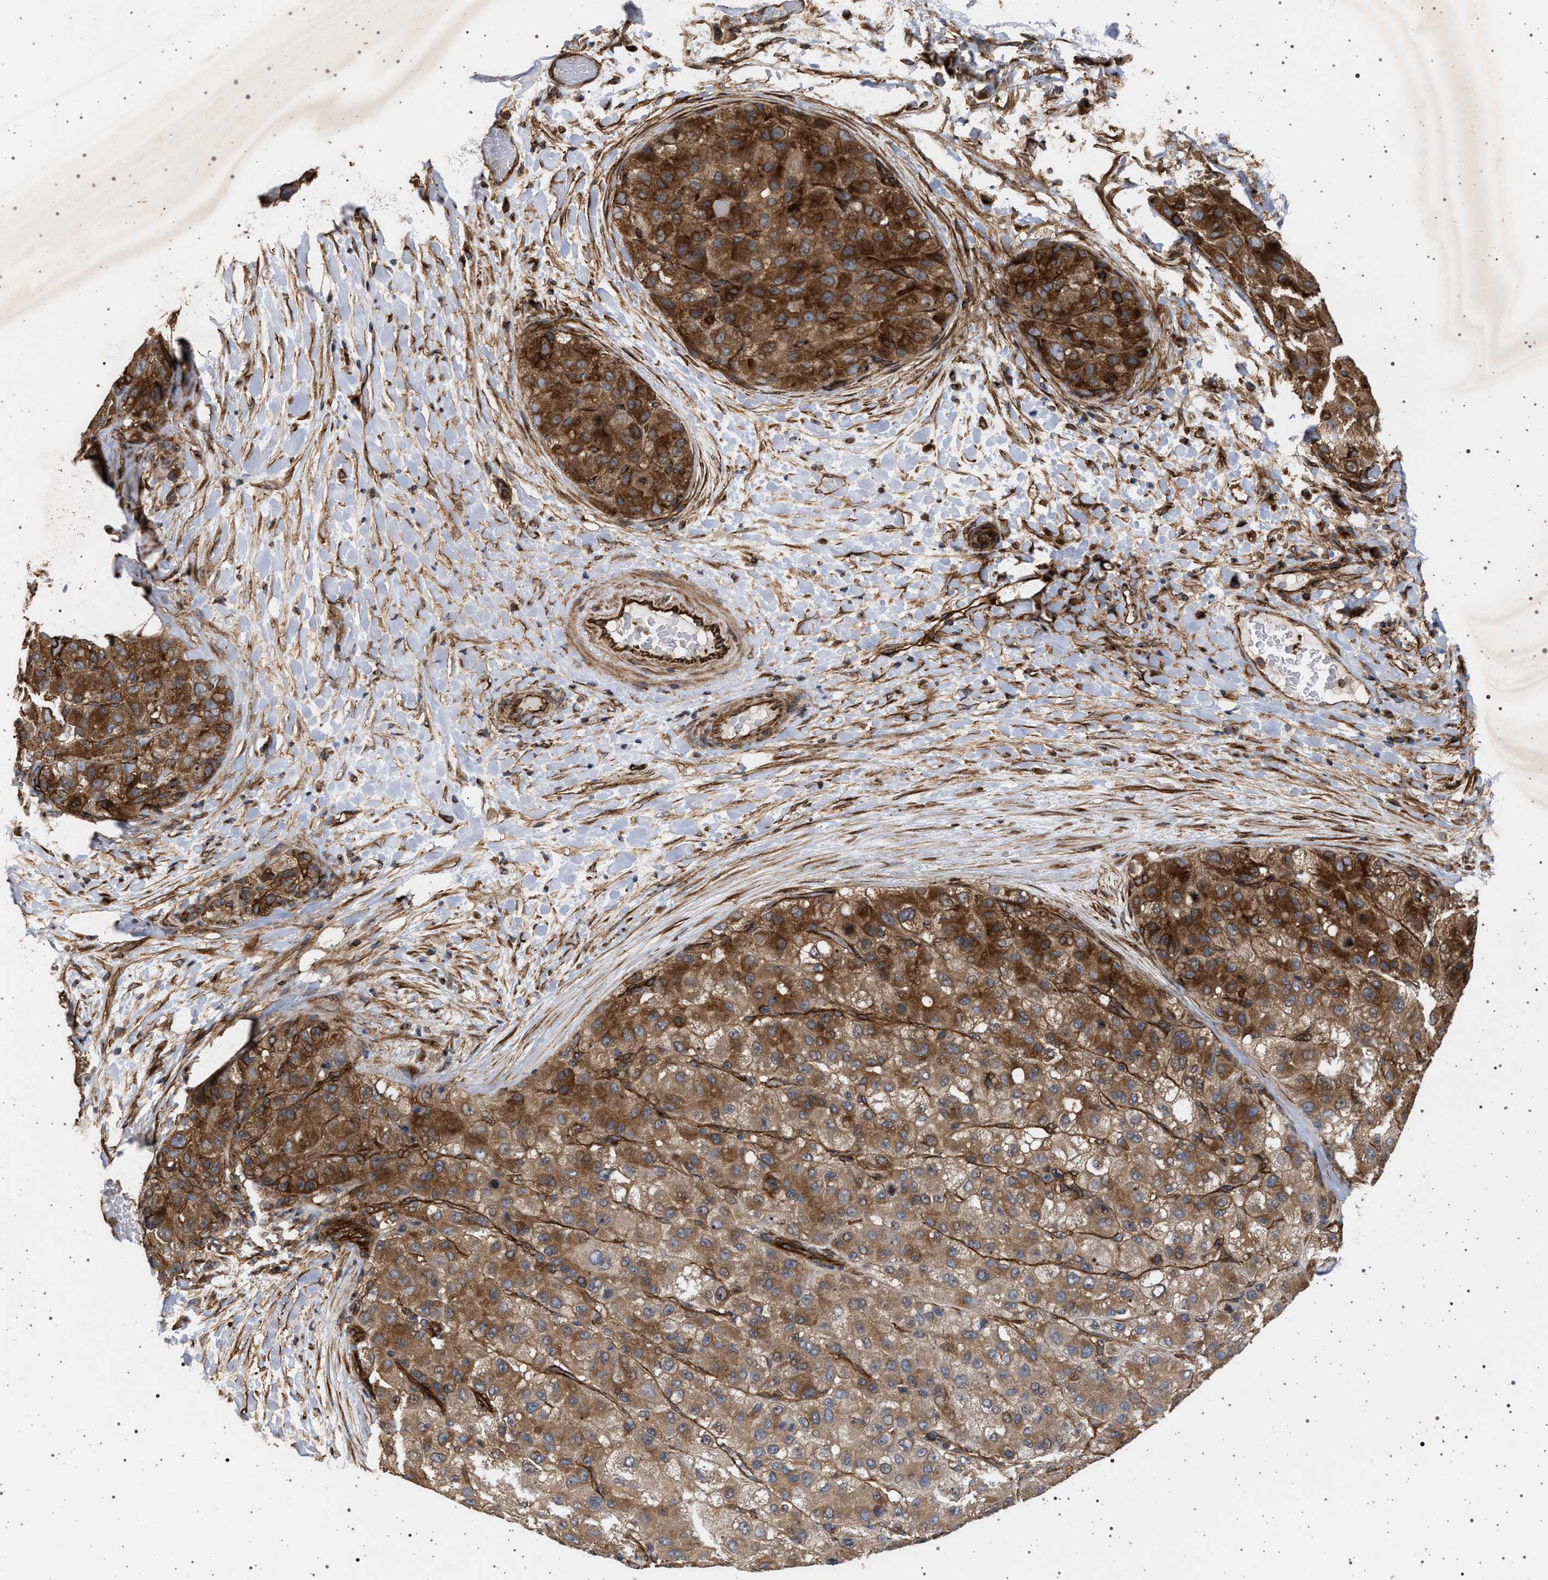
{"staining": {"intensity": "strong", "quantity": ">75%", "location": "cytoplasmic/membranous"}, "tissue": "liver cancer", "cell_type": "Tumor cells", "image_type": "cancer", "snomed": [{"axis": "morphology", "description": "Carcinoma, Hepatocellular, NOS"}, {"axis": "topography", "description": "Liver"}], "caption": "Liver cancer (hepatocellular carcinoma) stained with a brown dye exhibits strong cytoplasmic/membranous positive staining in approximately >75% of tumor cells.", "gene": "IFT20", "patient": {"sex": "male", "age": 80}}